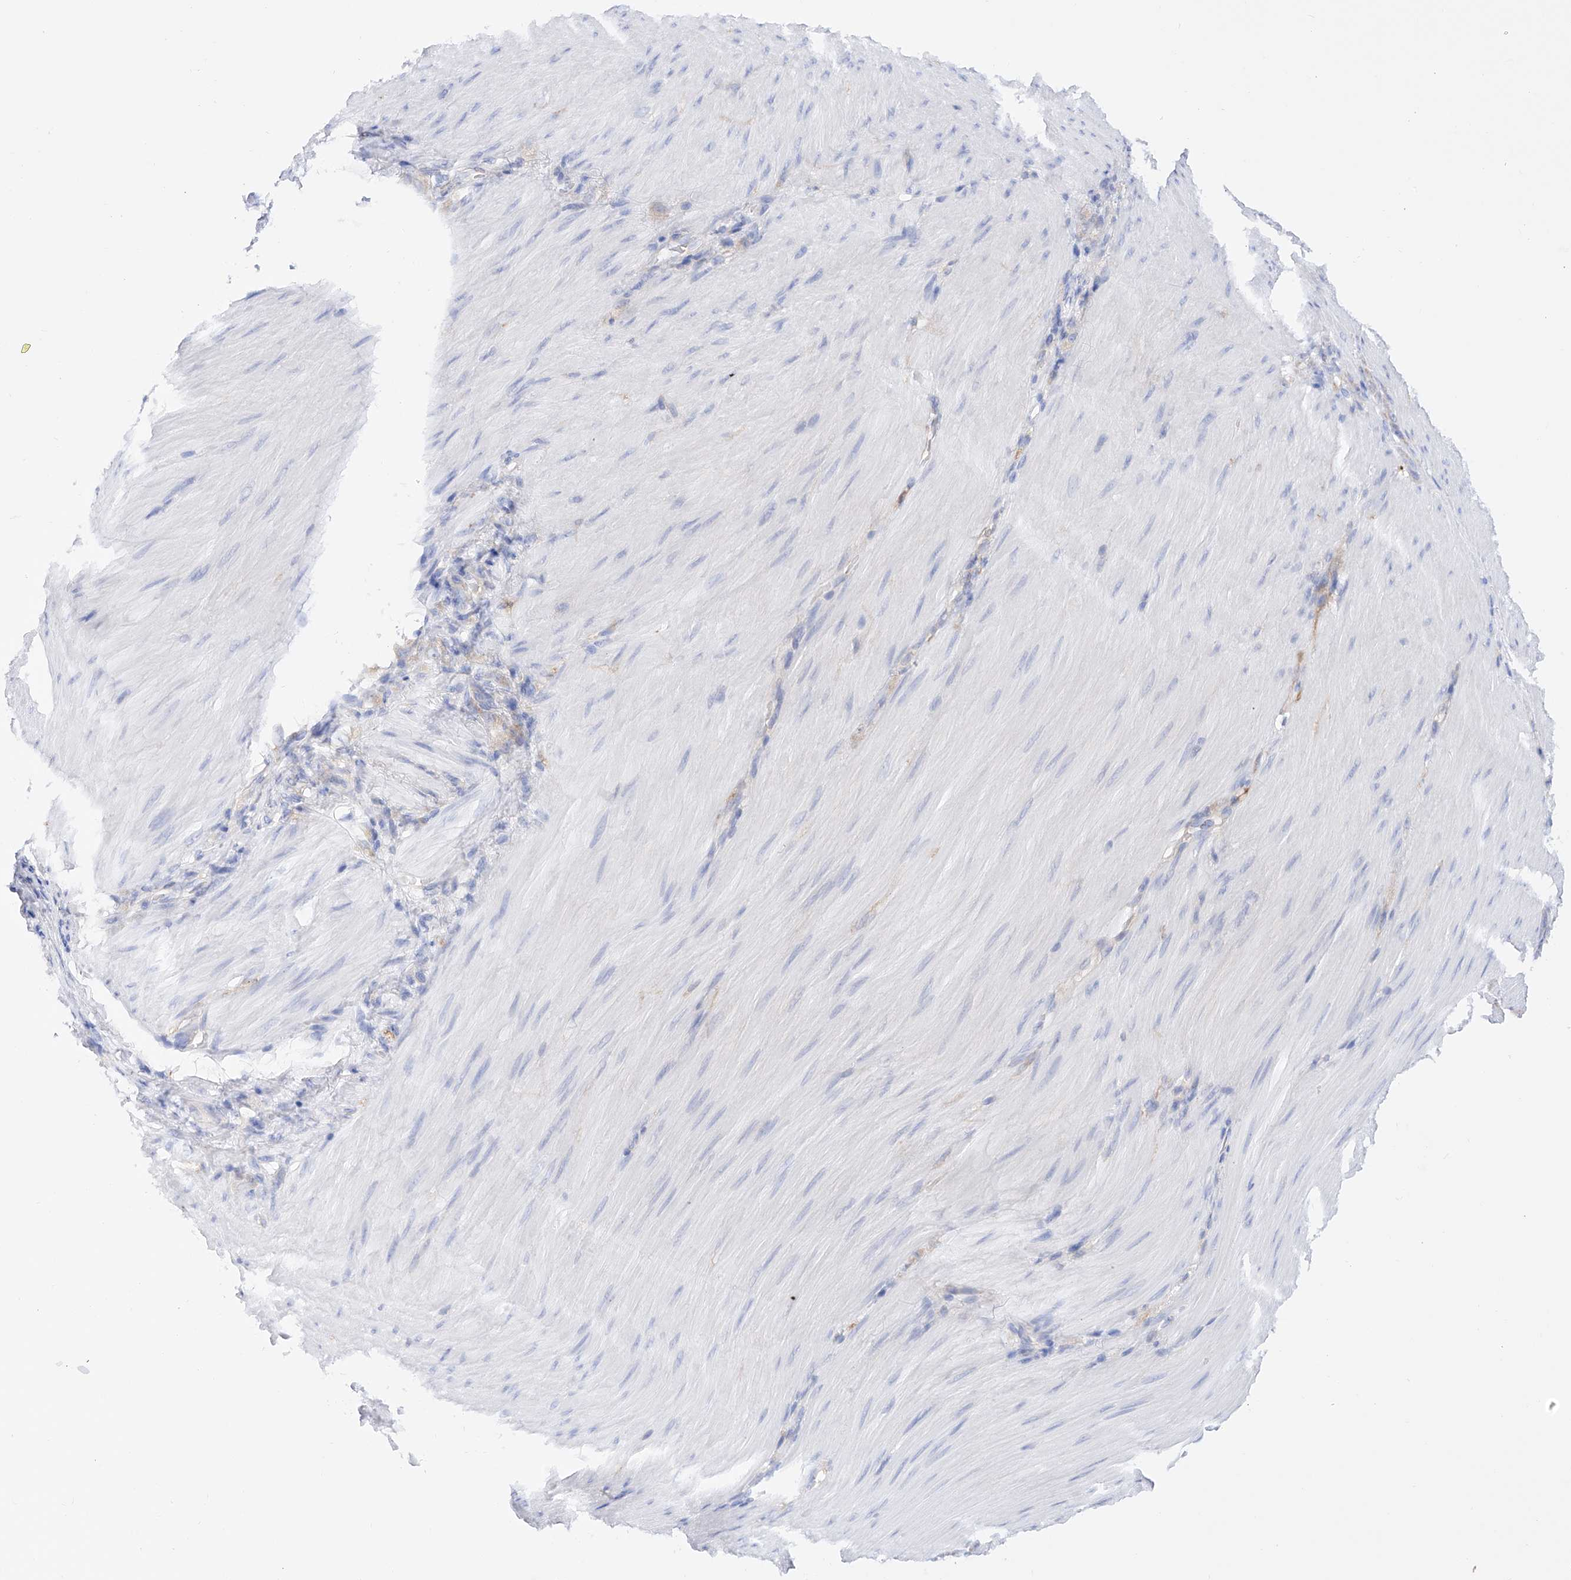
{"staining": {"intensity": "negative", "quantity": "none", "location": "none"}, "tissue": "stomach cancer", "cell_type": "Tumor cells", "image_type": "cancer", "snomed": [{"axis": "morphology", "description": "Normal tissue, NOS"}, {"axis": "morphology", "description": "Adenocarcinoma, NOS"}, {"axis": "topography", "description": "Stomach"}], "caption": "Immunohistochemistry of adenocarcinoma (stomach) displays no positivity in tumor cells. (Immunohistochemistry, brightfield microscopy, high magnification).", "gene": "ZNF653", "patient": {"sex": "male", "age": 82}}